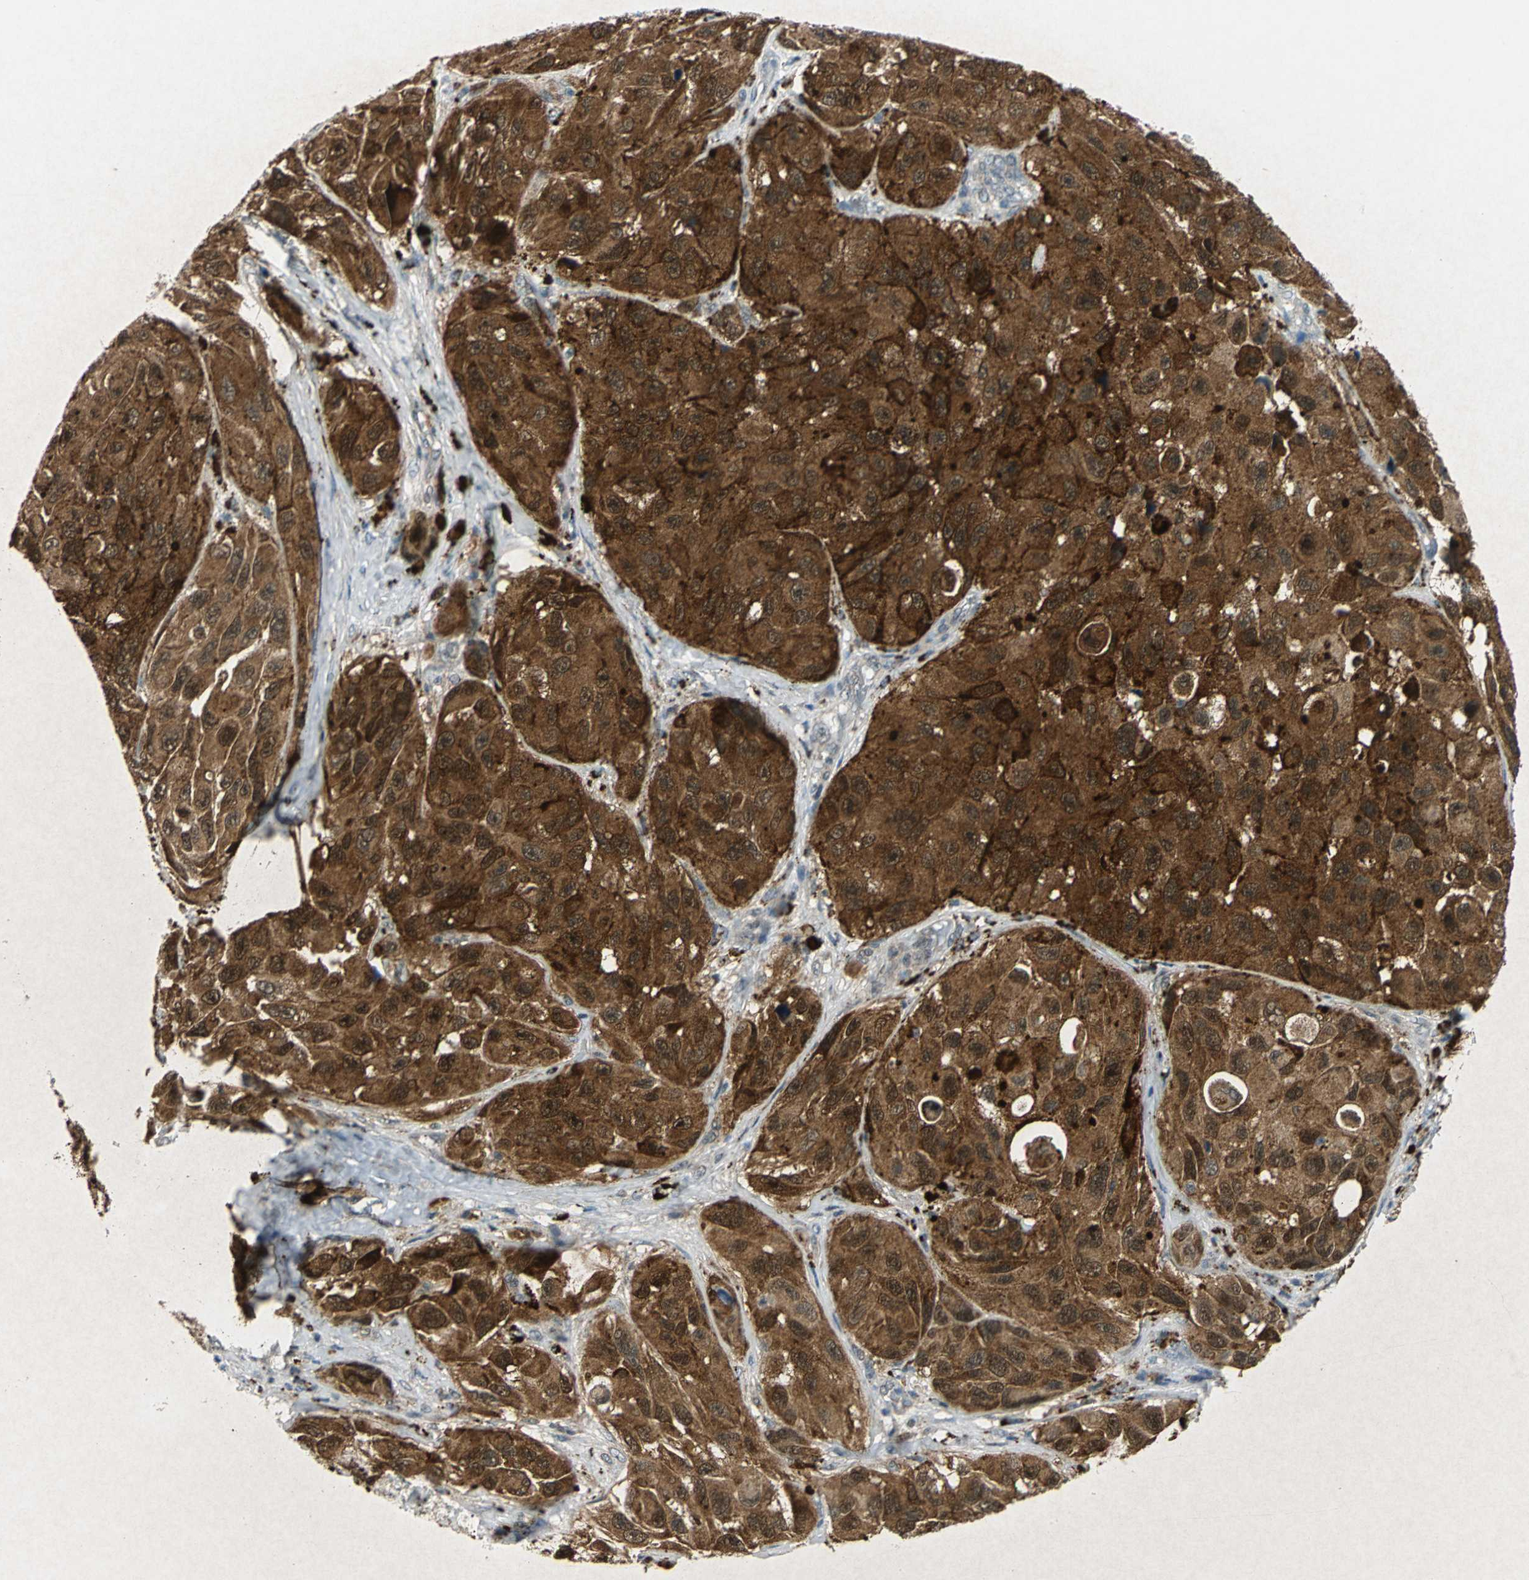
{"staining": {"intensity": "strong", "quantity": ">75%", "location": "cytoplasmic/membranous"}, "tissue": "melanoma", "cell_type": "Tumor cells", "image_type": "cancer", "snomed": [{"axis": "morphology", "description": "Malignant melanoma, NOS"}, {"axis": "topography", "description": "Skin"}], "caption": "This is a histology image of immunohistochemistry (IHC) staining of melanoma, which shows strong expression in the cytoplasmic/membranous of tumor cells.", "gene": "PIN1", "patient": {"sex": "female", "age": 73}}